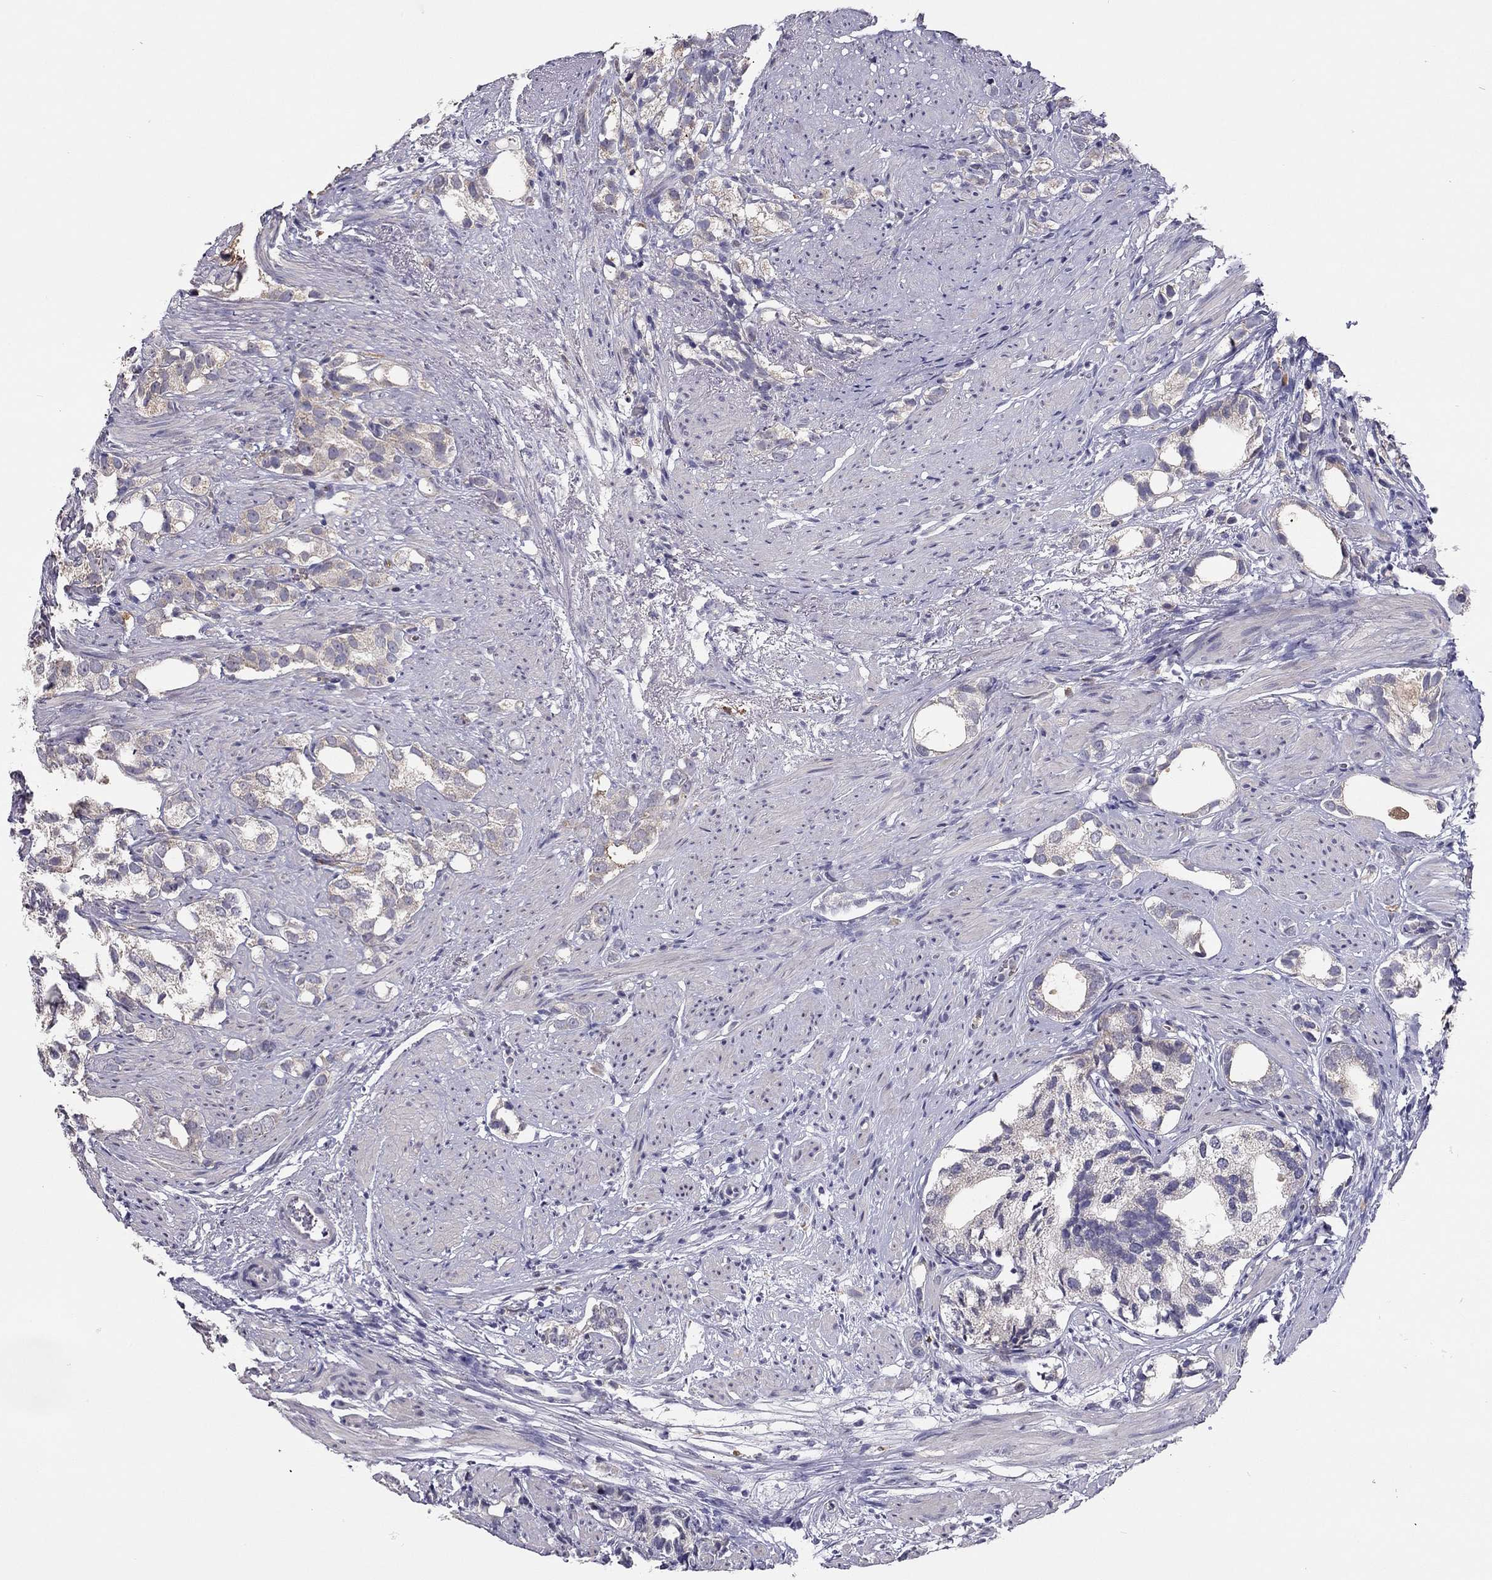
{"staining": {"intensity": "negative", "quantity": "none", "location": "none"}, "tissue": "prostate cancer", "cell_type": "Tumor cells", "image_type": "cancer", "snomed": [{"axis": "morphology", "description": "Adenocarcinoma, High grade"}, {"axis": "topography", "description": "Prostate"}], "caption": "Immunohistochemistry histopathology image of neoplastic tissue: prostate high-grade adenocarcinoma stained with DAB (3,3'-diaminobenzidine) exhibits no significant protein expression in tumor cells.", "gene": "SCARB1", "patient": {"sex": "male", "age": 82}}